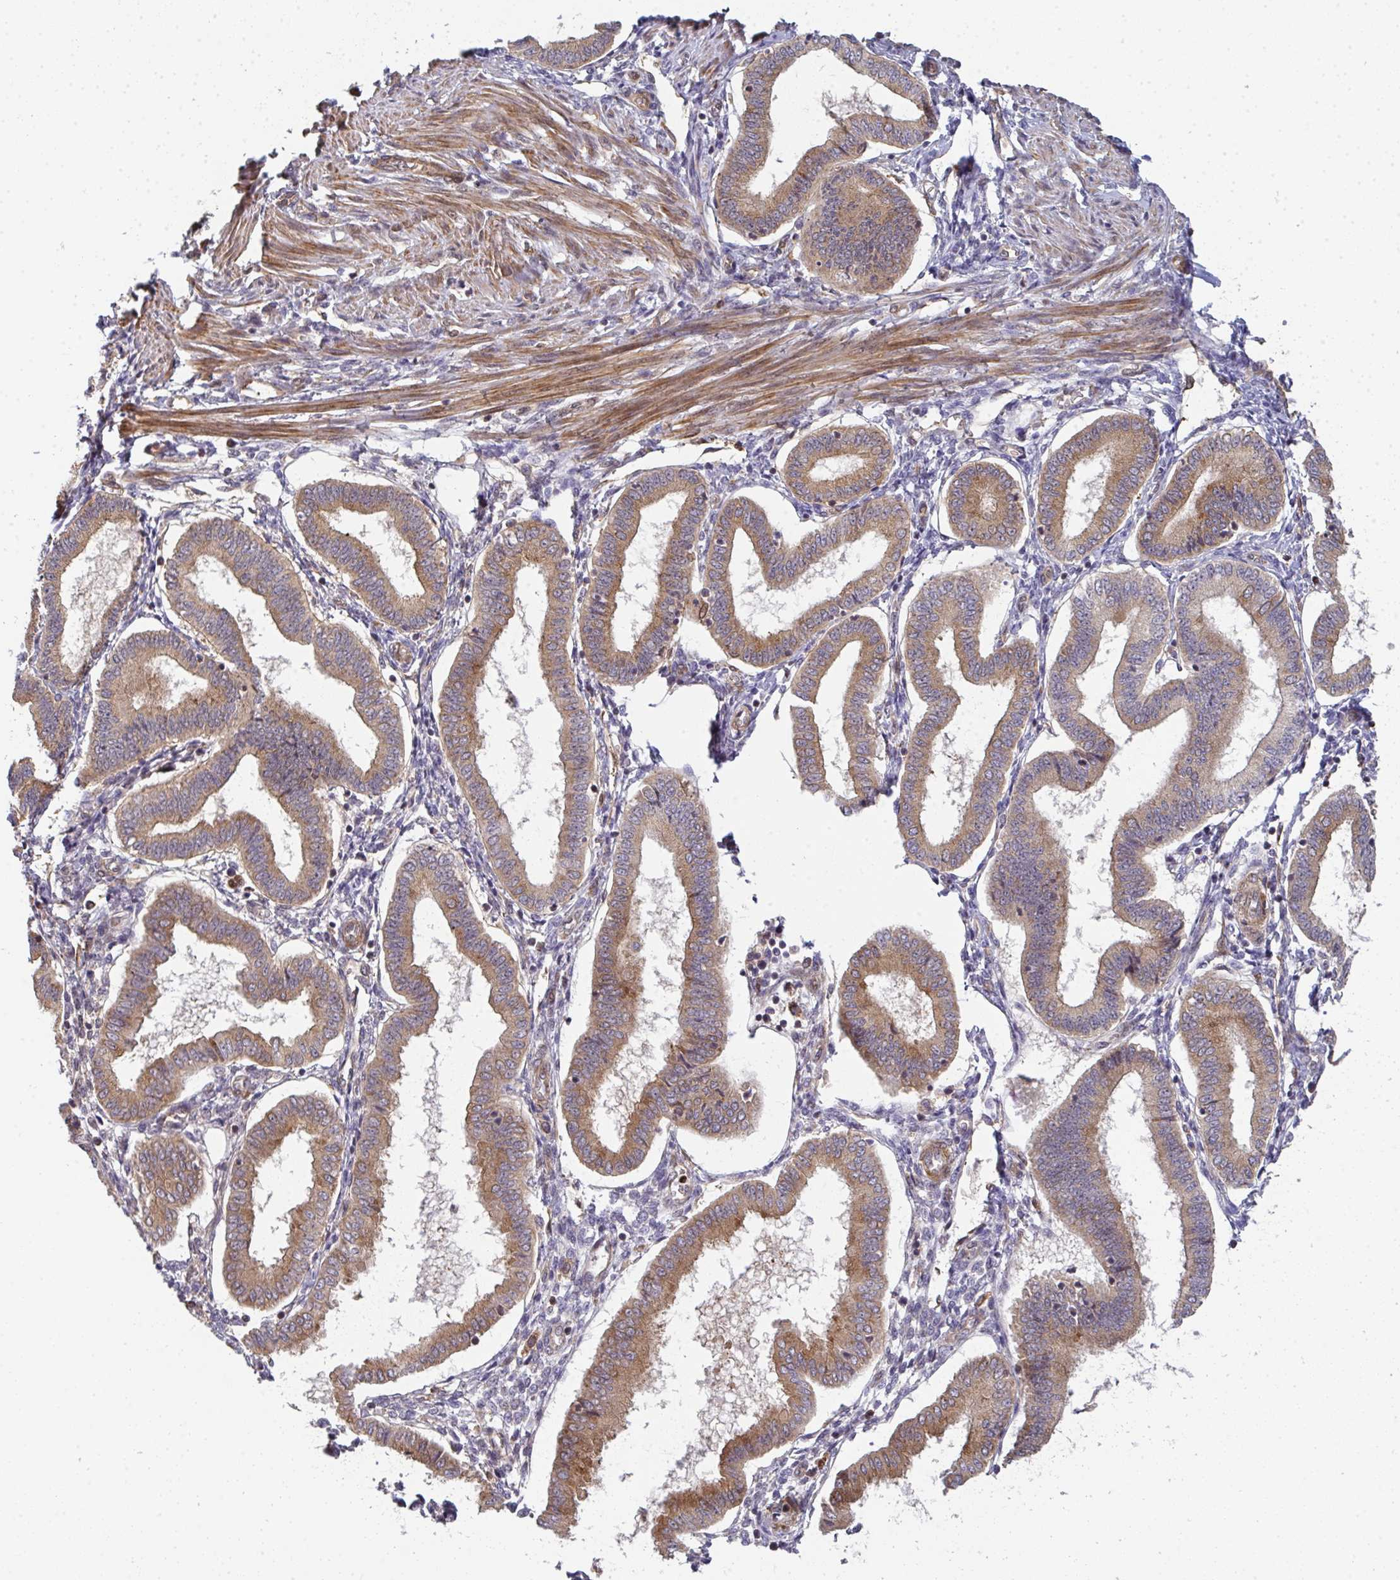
{"staining": {"intensity": "weak", "quantity": "<25%", "location": "cytoplasmic/membranous"}, "tissue": "endometrium", "cell_type": "Cells in endometrial stroma", "image_type": "normal", "snomed": [{"axis": "morphology", "description": "Normal tissue, NOS"}, {"axis": "topography", "description": "Endometrium"}], "caption": "Cells in endometrial stroma show no significant protein positivity in benign endometrium.", "gene": "SIMC1", "patient": {"sex": "female", "age": 24}}